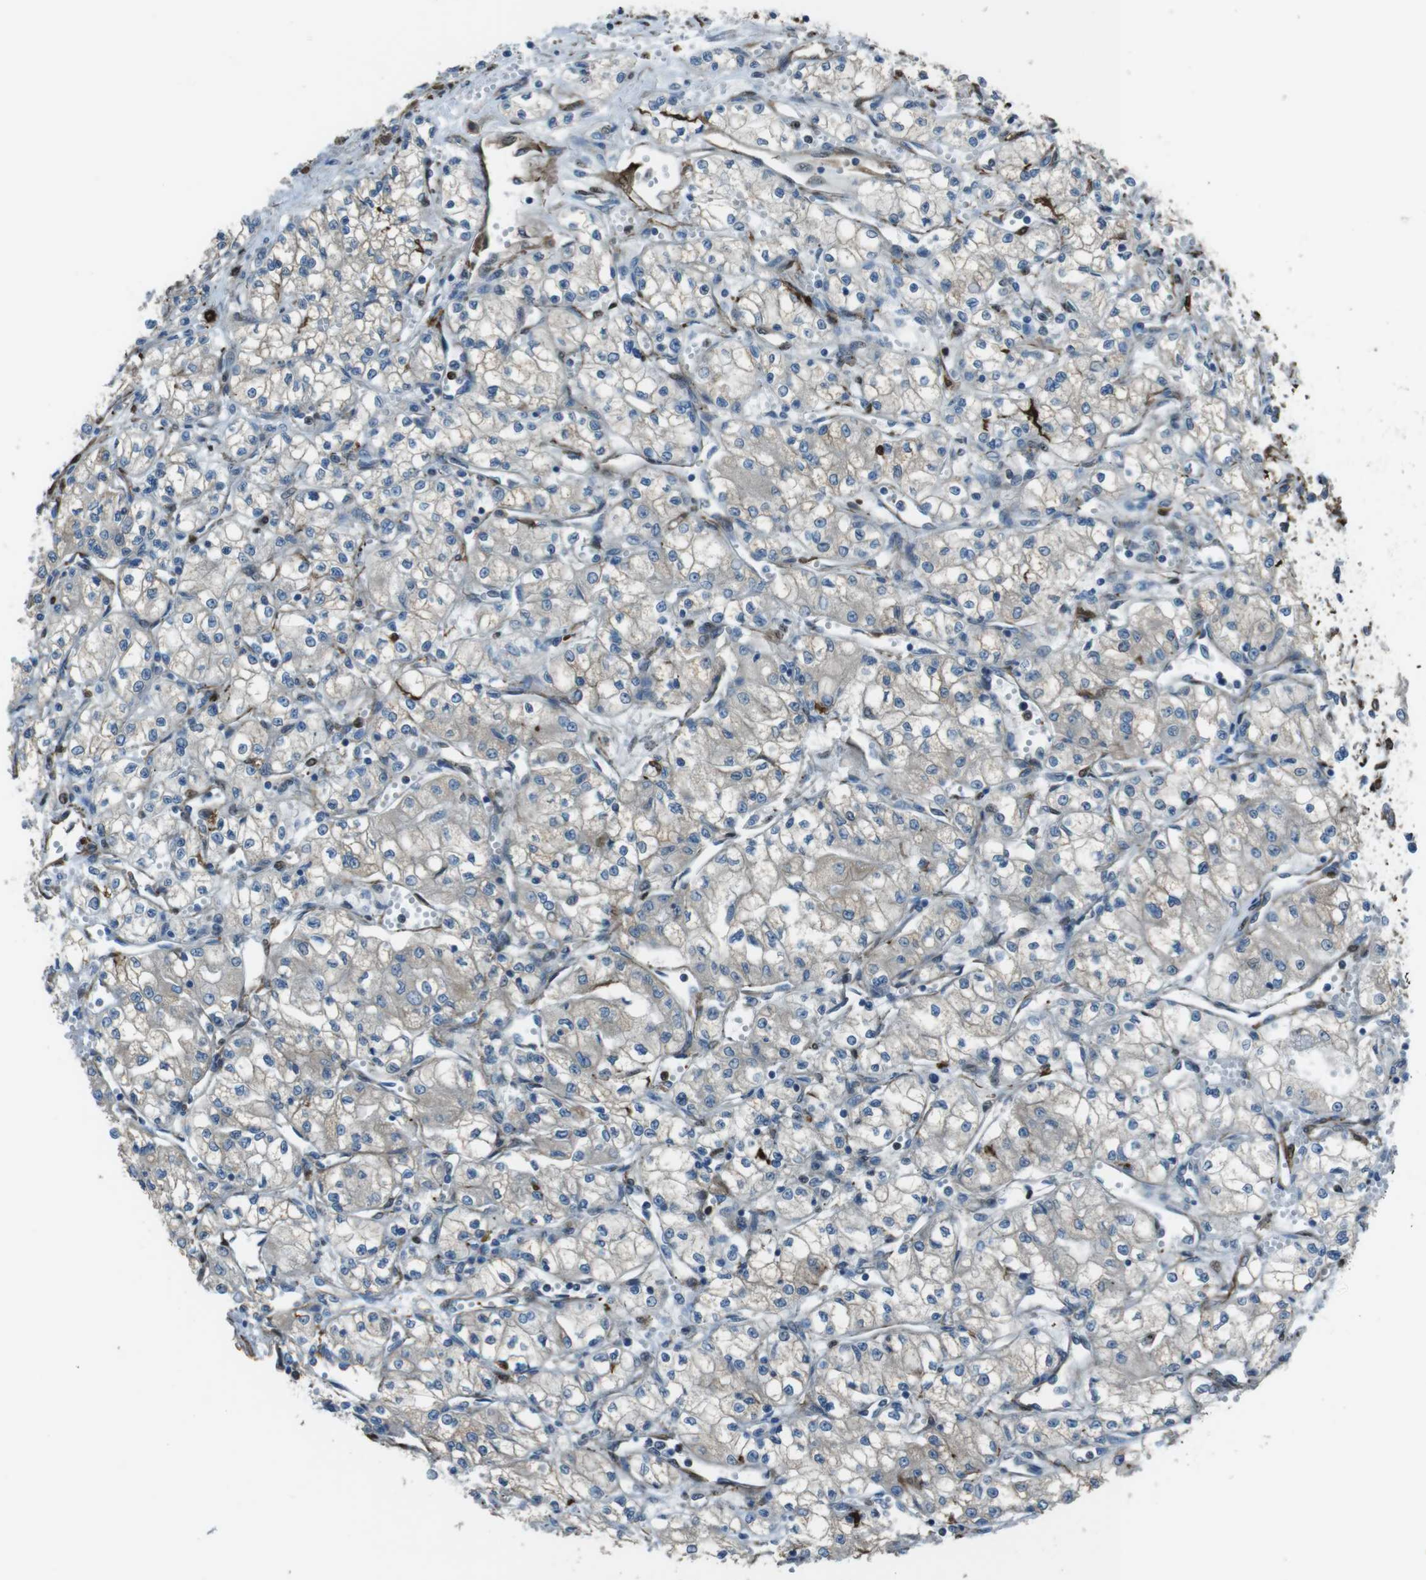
{"staining": {"intensity": "negative", "quantity": "none", "location": "none"}, "tissue": "renal cancer", "cell_type": "Tumor cells", "image_type": "cancer", "snomed": [{"axis": "morphology", "description": "Normal tissue, NOS"}, {"axis": "morphology", "description": "Adenocarcinoma, NOS"}, {"axis": "topography", "description": "Kidney"}], "caption": "Photomicrograph shows no protein staining in tumor cells of adenocarcinoma (renal) tissue.", "gene": "SFT2D1", "patient": {"sex": "male", "age": 59}}